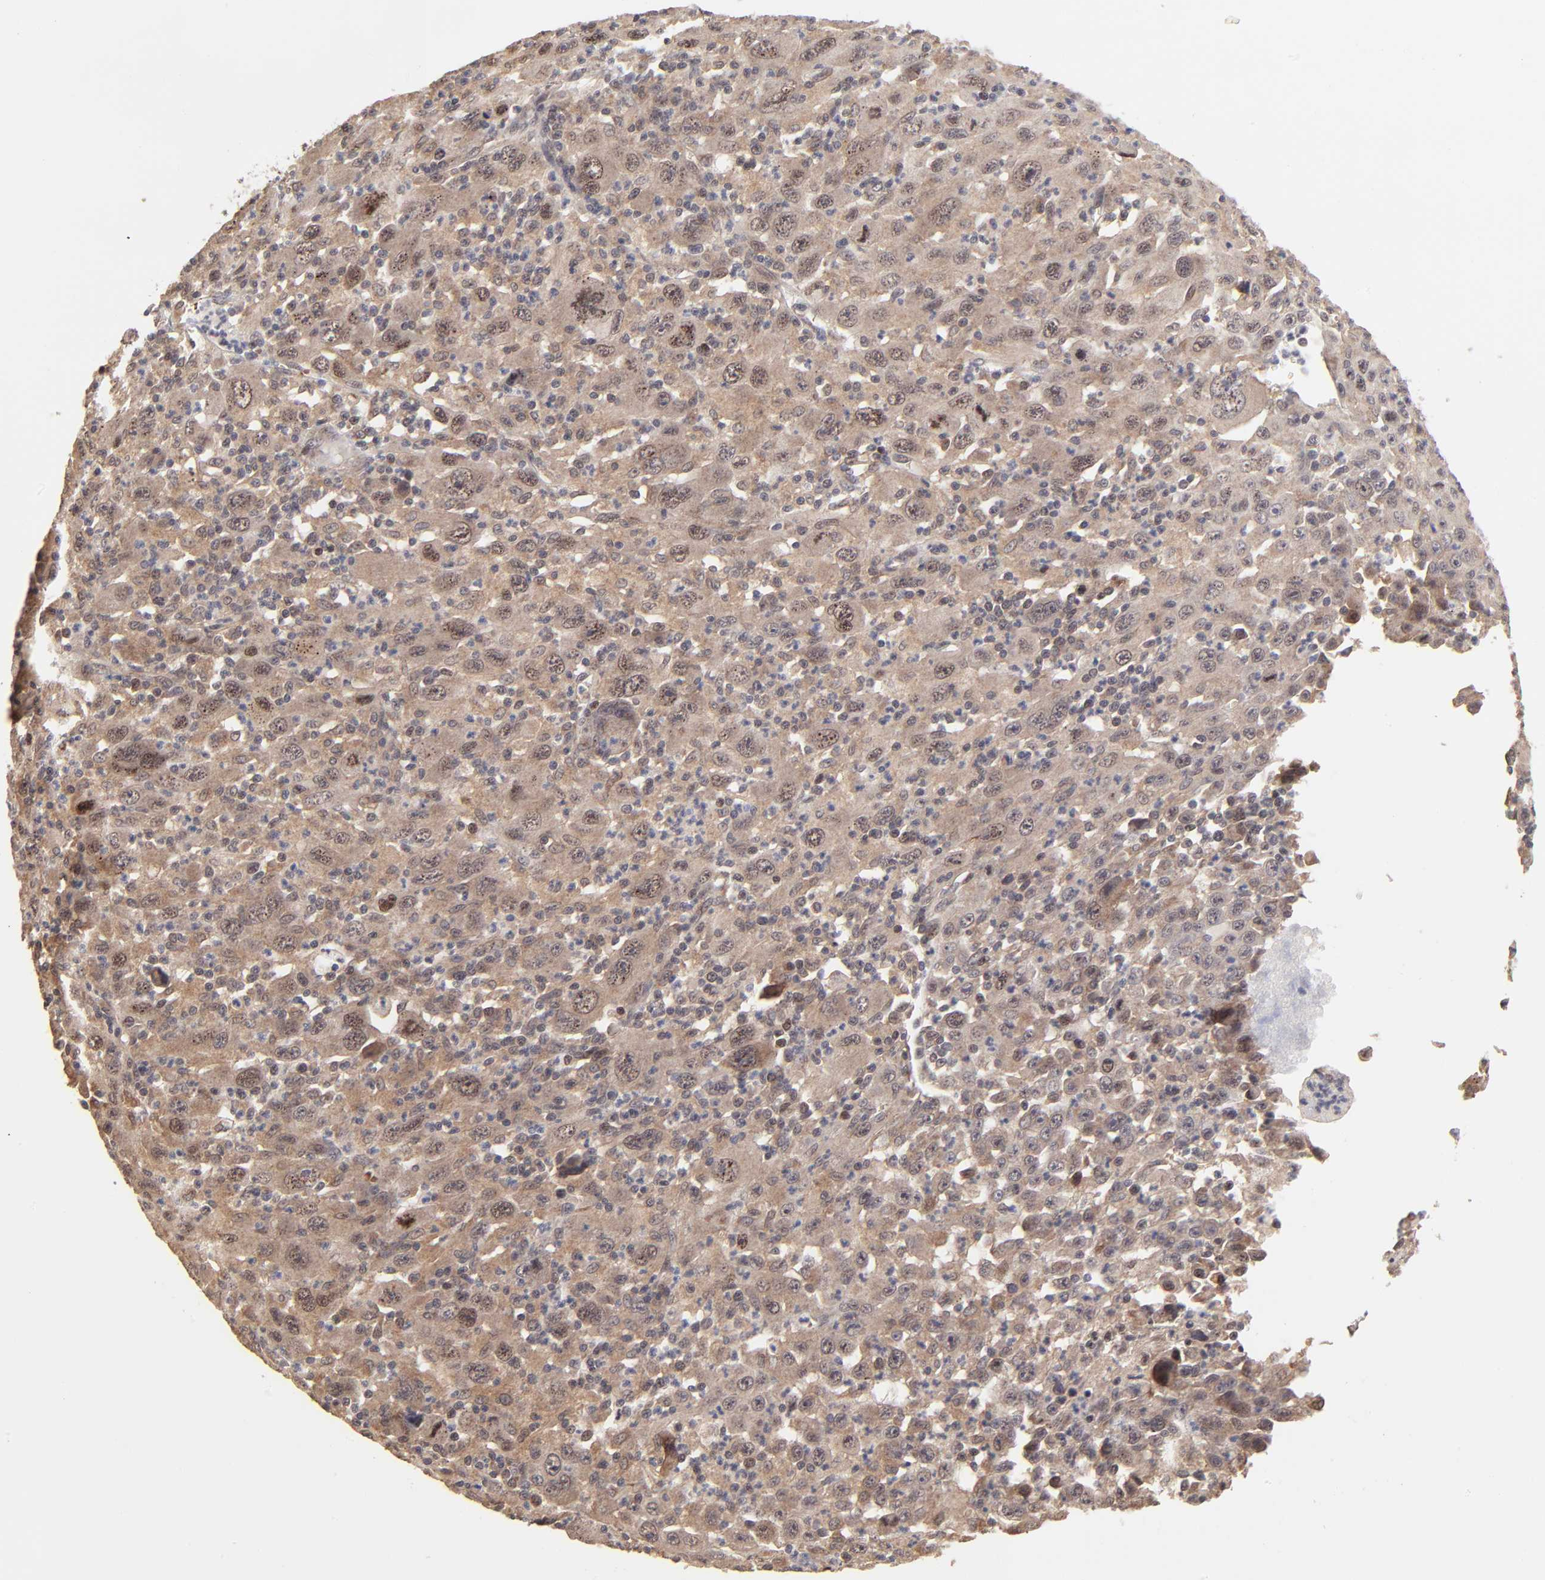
{"staining": {"intensity": "moderate", "quantity": ">75%", "location": "cytoplasmic/membranous,nuclear"}, "tissue": "melanoma", "cell_type": "Tumor cells", "image_type": "cancer", "snomed": [{"axis": "morphology", "description": "Malignant melanoma, Metastatic site"}, {"axis": "topography", "description": "Skin"}], "caption": "Brown immunohistochemical staining in malignant melanoma (metastatic site) reveals moderate cytoplasmic/membranous and nuclear expression in about >75% of tumor cells.", "gene": "FRMD8", "patient": {"sex": "female", "age": 56}}